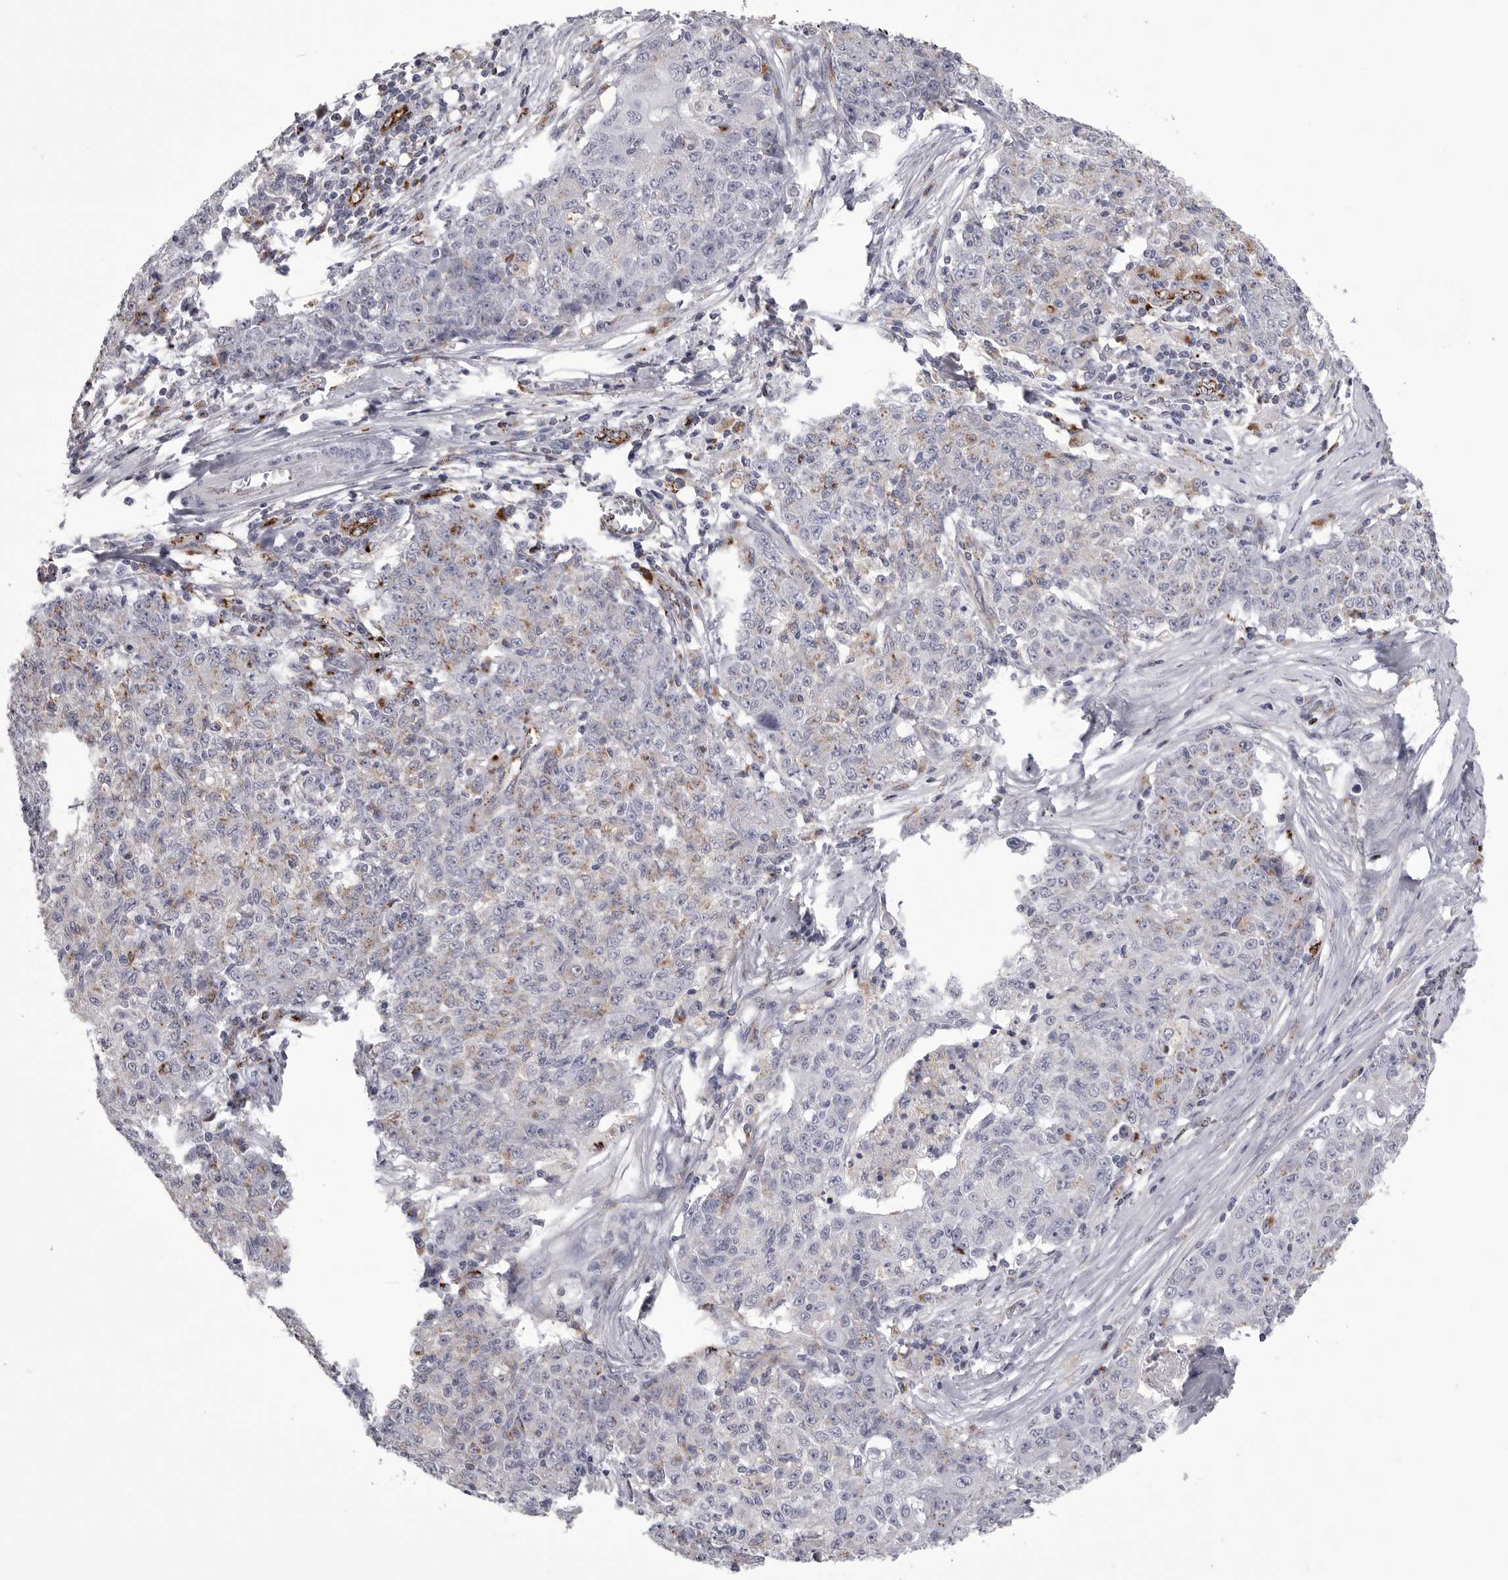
{"staining": {"intensity": "negative", "quantity": "none", "location": "none"}, "tissue": "ovarian cancer", "cell_type": "Tumor cells", "image_type": "cancer", "snomed": [{"axis": "morphology", "description": "Carcinoma, endometroid"}, {"axis": "topography", "description": "Ovary"}], "caption": "Image shows no protein expression in tumor cells of ovarian cancer (endometroid carcinoma) tissue.", "gene": "PSPN", "patient": {"sex": "female", "age": 42}}